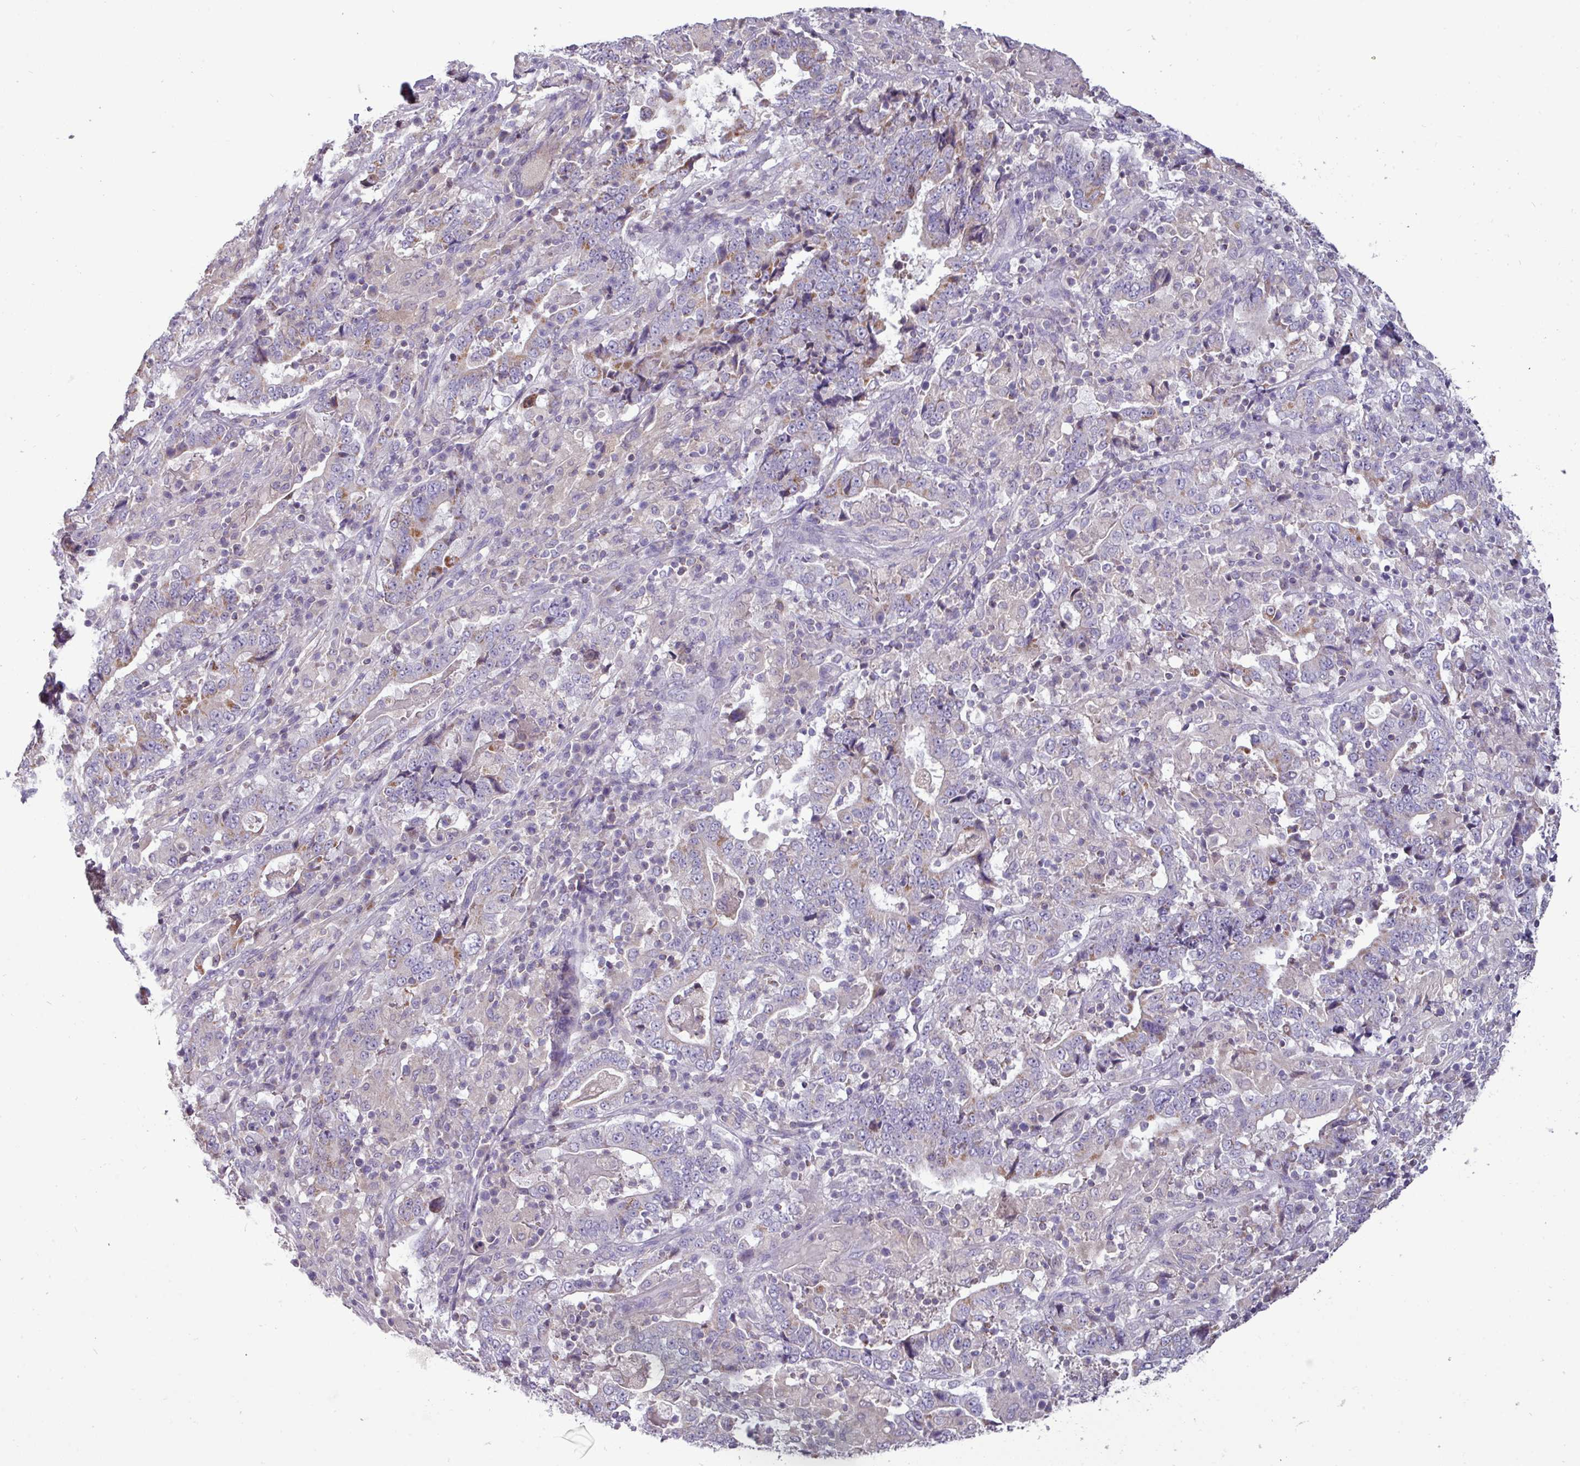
{"staining": {"intensity": "negative", "quantity": "none", "location": "none"}, "tissue": "stomach cancer", "cell_type": "Tumor cells", "image_type": "cancer", "snomed": [{"axis": "morphology", "description": "Normal tissue, NOS"}, {"axis": "morphology", "description": "Adenocarcinoma, NOS"}, {"axis": "topography", "description": "Stomach, upper"}, {"axis": "topography", "description": "Stomach"}], "caption": "Tumor cells show no significant positivity in stomach adenocarcinoma. (IHC, brightfield microscopy, high magnification).", "gene": "TRAPPC1", "patient": {"sex": "male", "age": 59}}